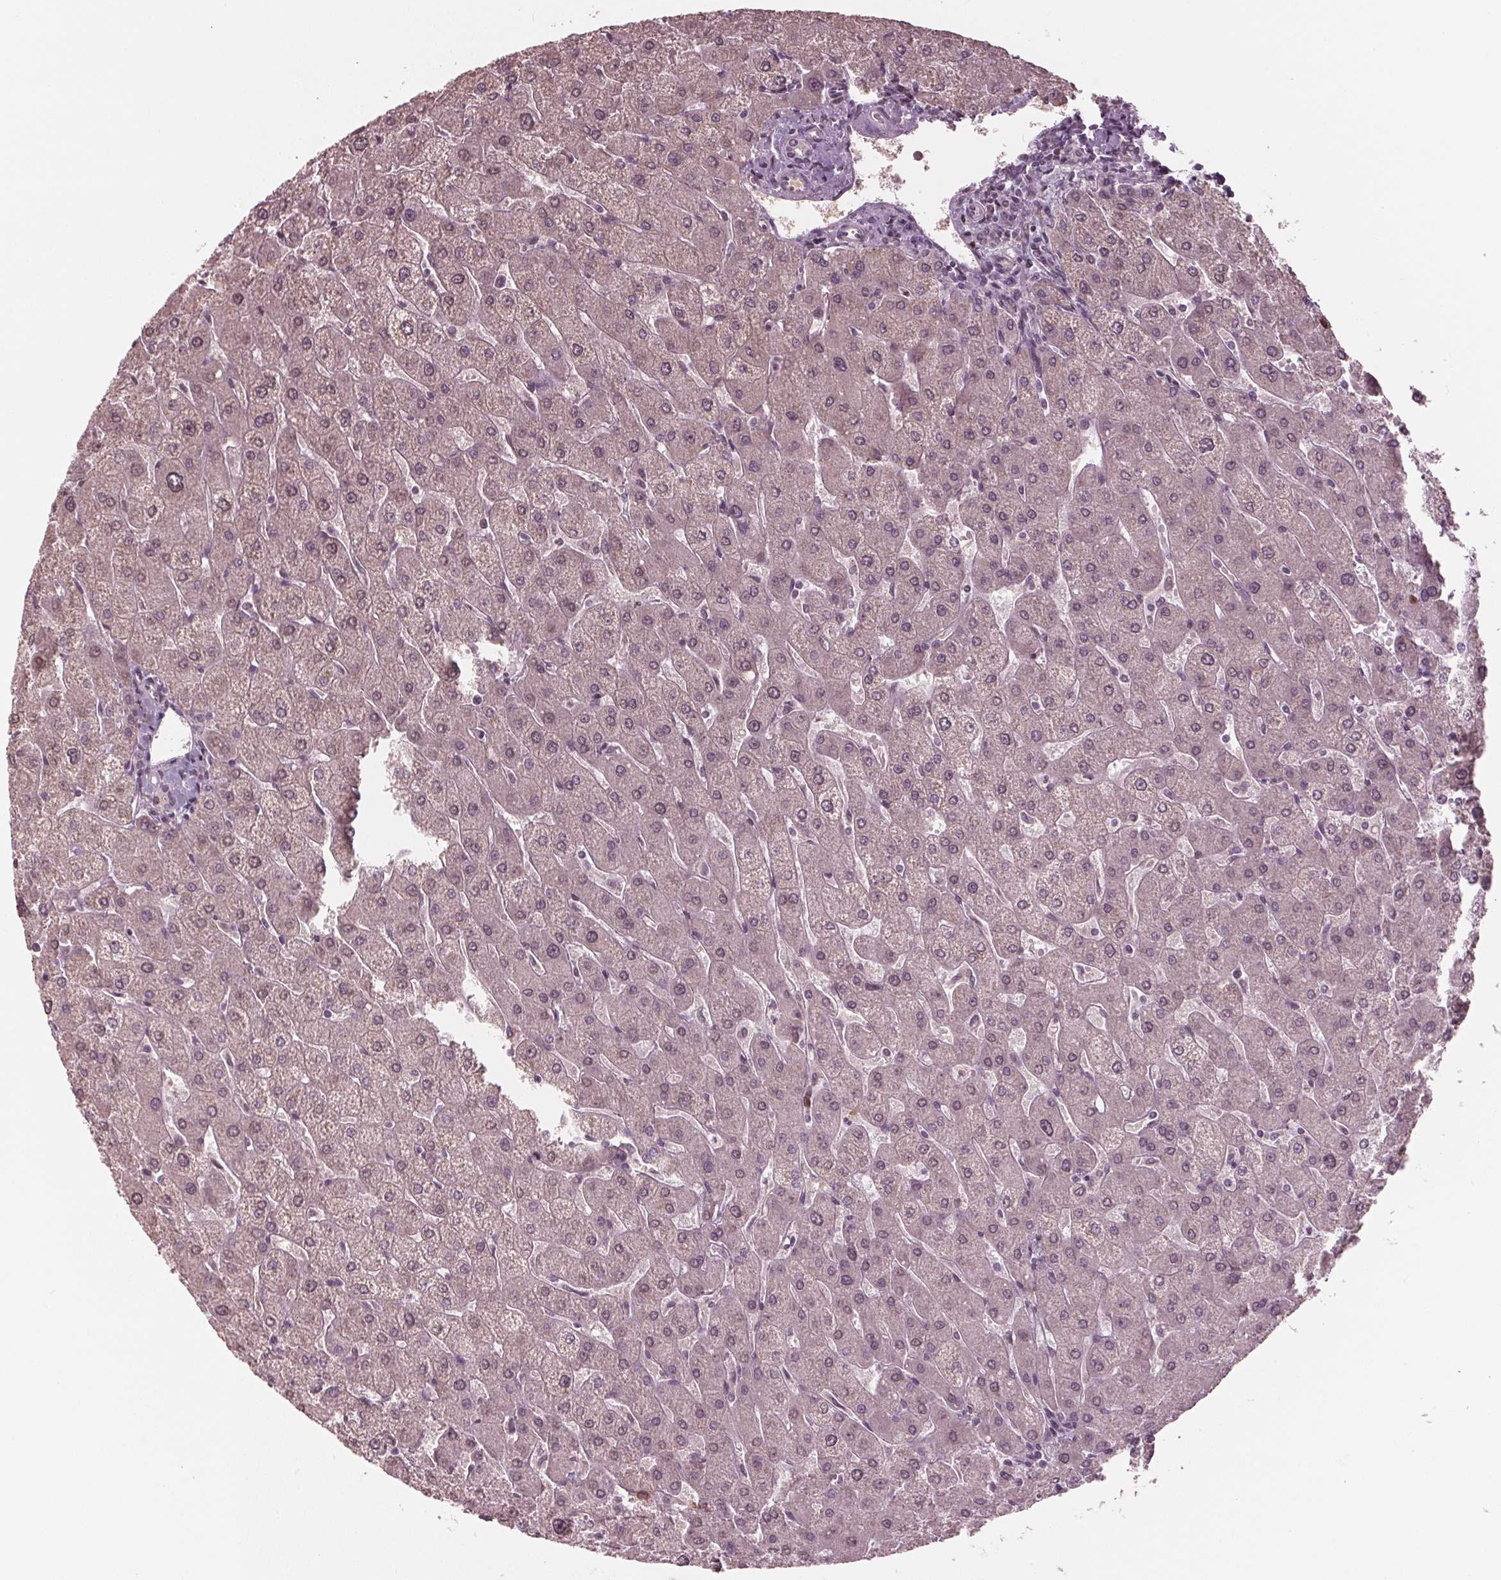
{"staining": {"intensity": "negative", "quantity": "none", "location": "none"}, "tissue": "liver", "cell_type": "Cholangiocytes", "image_type": "normal", "snomed": [{"axis": "morphology", "description": "Normal tissue, NOS"}, {"axis": "topography", "description": "Liver"}], "caption": "DAB immunohistochemical staining of unremarkable liver exhibits no significant positivity in cholangiocytes.", "gene": "CXCL16", "patient": {"sex": "male", "age": 67}}